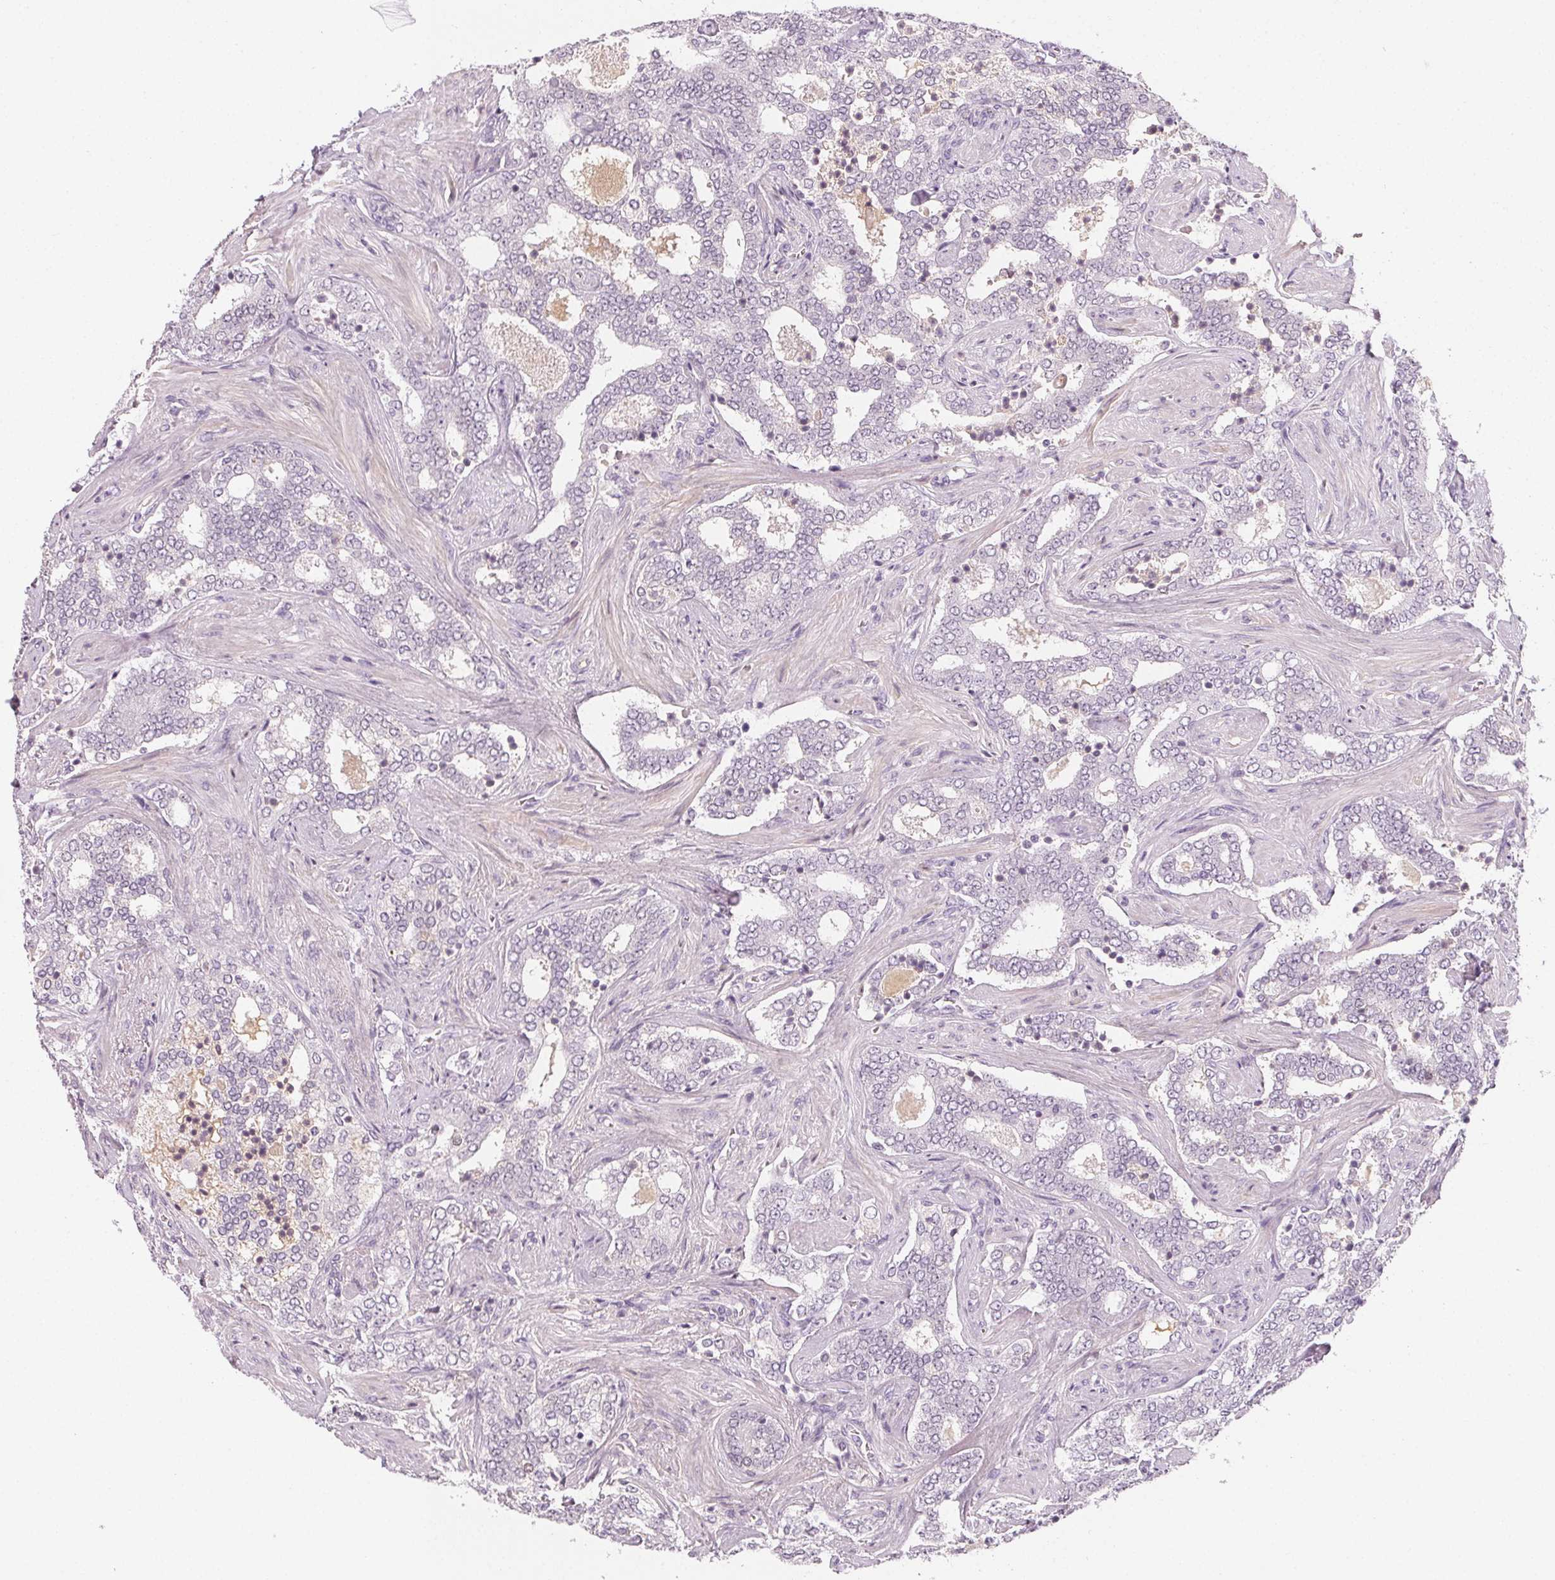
{"staining": {"intensity": "negative", "quantity": "none", "location": "none"}, "tissue": "prostate cancer", "cell_type": "Tumor cells", "image_type": "cancer", "snomed": [{"axis": "morphology", "description": "Adenocarcinoma, High grade"}, {"axis": "topography", "description": "Prostate"}], "caption": "Immunohistochemistry photomicrograph of human prostate adenocarcinoma (high-grade) stained for a protein (brown), which exhibits no expression in tumor cells.", "gene": "AFM", "patient": {"sex": "male", "age": 60}}